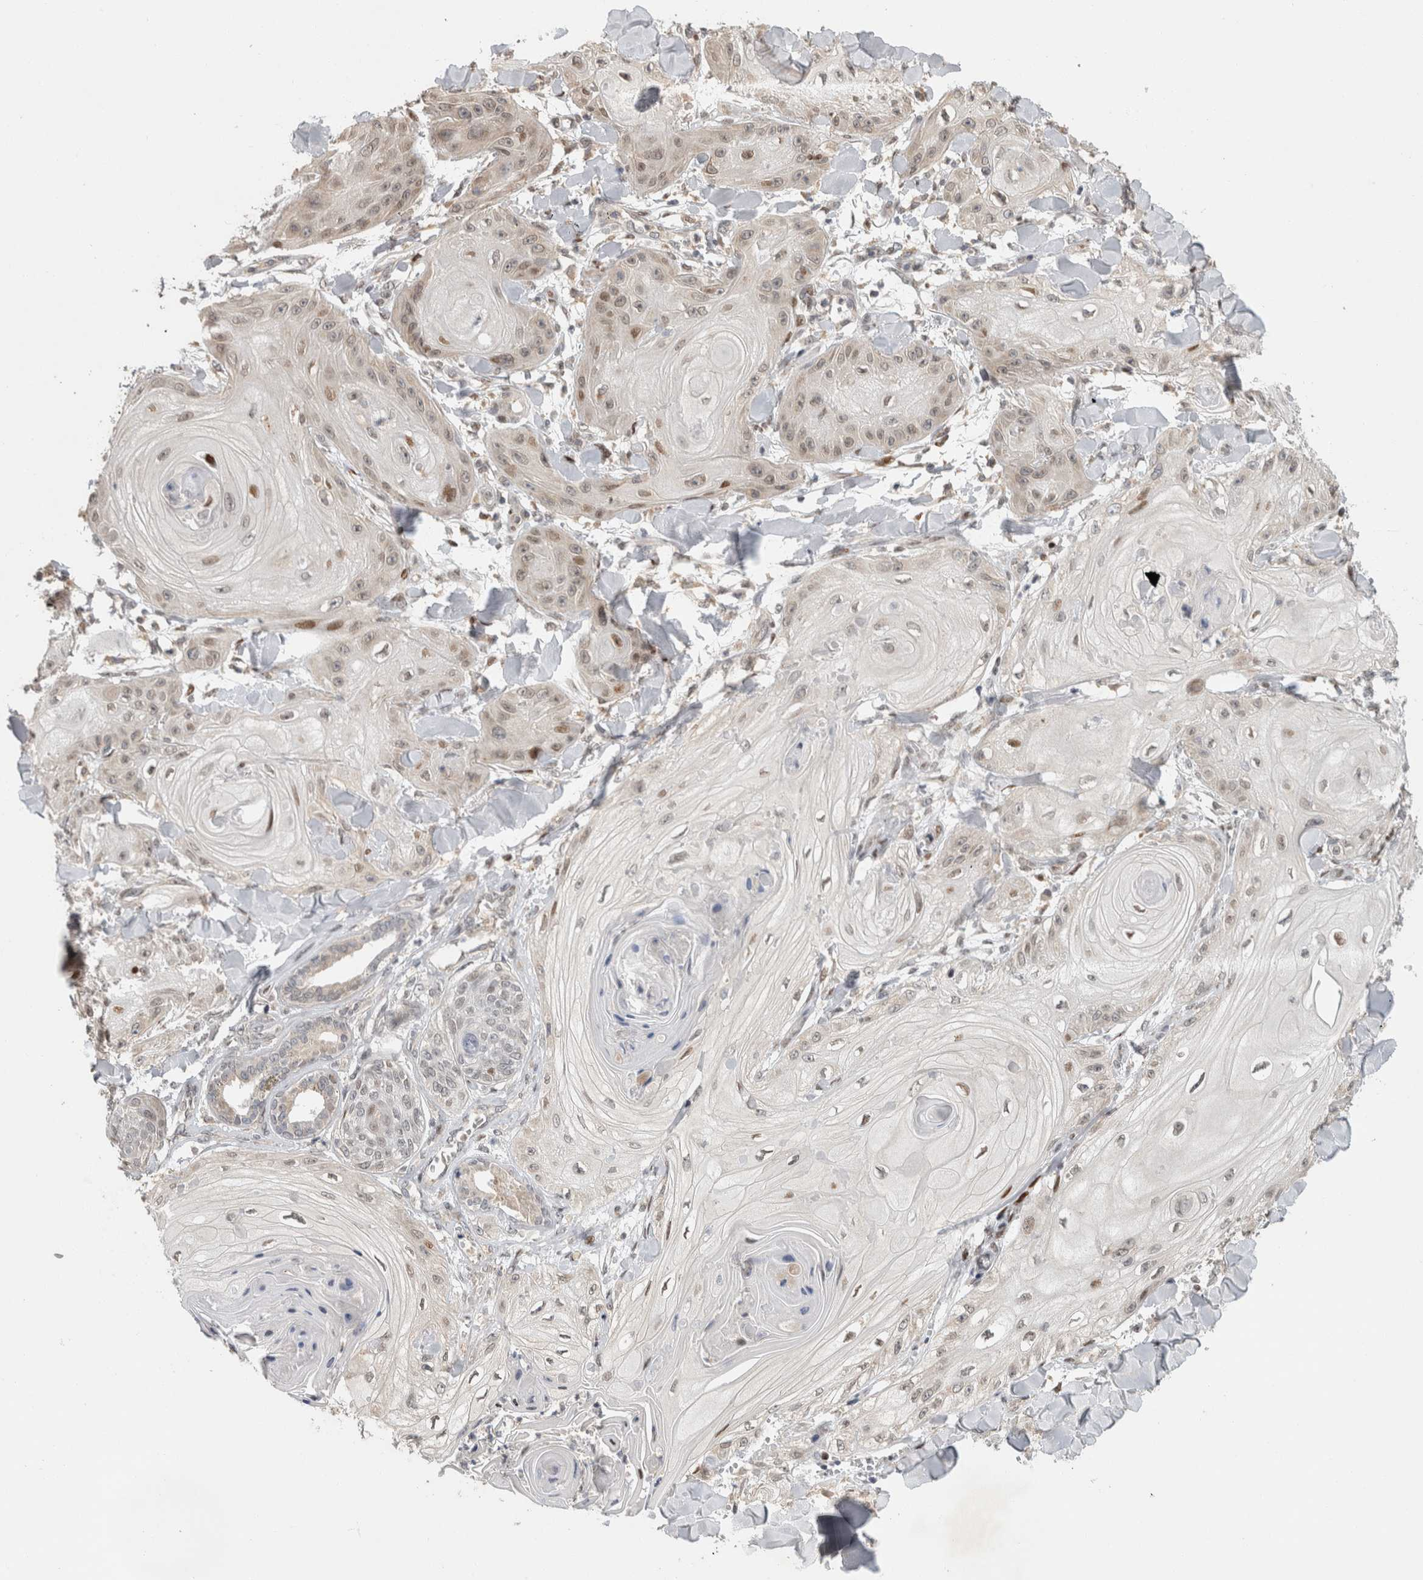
{"staining": {"intensity": "moderate", "quantity": "<25%", "location": "nuclear"}, "tissue": "skin cancer", "cell_type": "Tumor cells", "image_type": "cancer", "snomed": [{"axis": "morphology", "description": "Squamous cell carcinoma, NOS"}, {"axis": "topography", "description": "Skin"}], "caption": "Skin squamous cell carcinoma was stained to show a protein in brown. There is low levels of moderate nuclear staining in approximately <25% of tumor cells.", "gene": "C8orf58", "patient": {"sex": "male", "age": 74}}